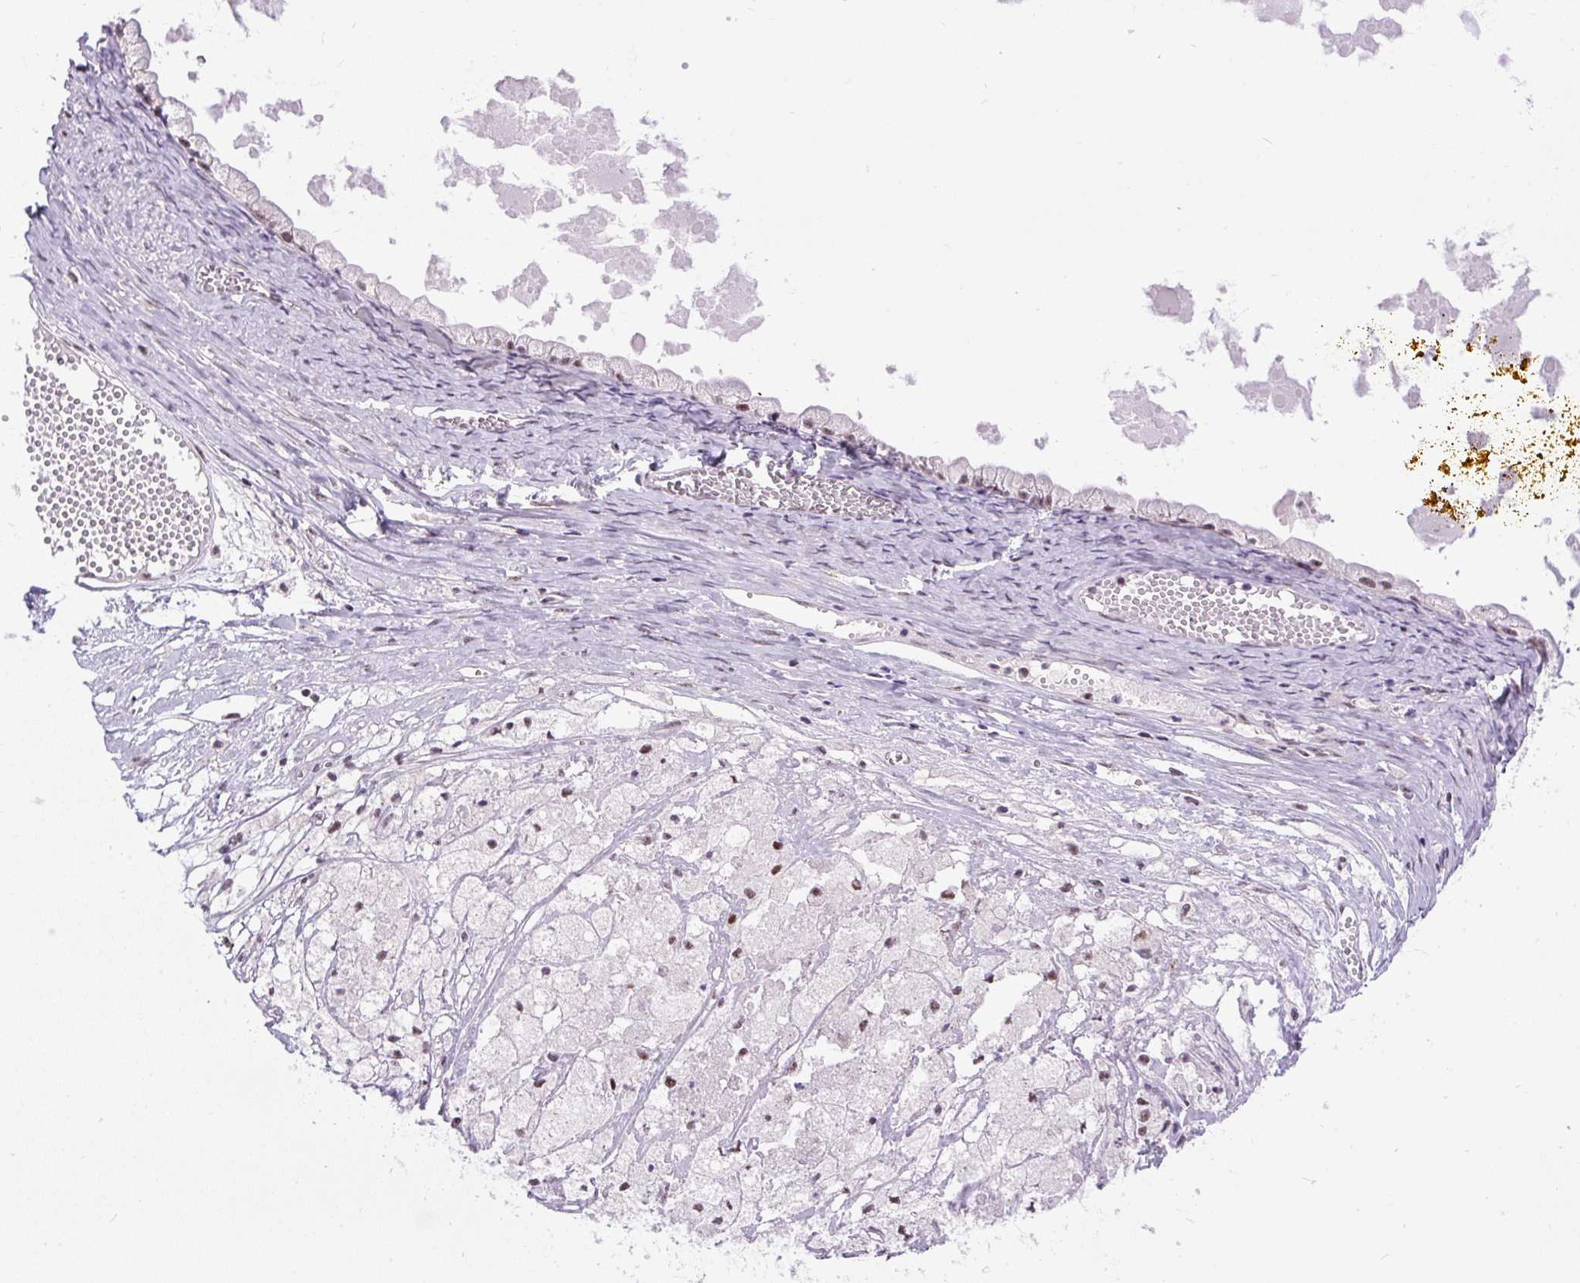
{"staining": {"intensity": "moderate", "quantity": "<25%", "location": "nuclear"}, "tissue": "ovarian cancer", "cell_type": "Tumor cells", "image_type": "cancer", "snomed": [{"axis": "morphology", "description": "Cystadenocarcinoma, mucinous, NOS"}, {"axis": "topography", "description": "Ovary"}], "caption": "High-magnification brightfield microscopy of ovarian cancer (mucinous cystadenocarcinoma) stained with DAB (3,3'-diaminobenzidine) (brown) and counterstained with hematoxylin (blue). tumor cells exhibit moderate nuclear staining is appreciated in about<25% of cells. The staining is performed using DAB (3,3'-diaminobenzidine) brown chromogen to label protein expression. The nuclei are counter-stained blue using hematoxylin.", "gene": "SMC5", "patient": {"sex": "female", "age": 61}}